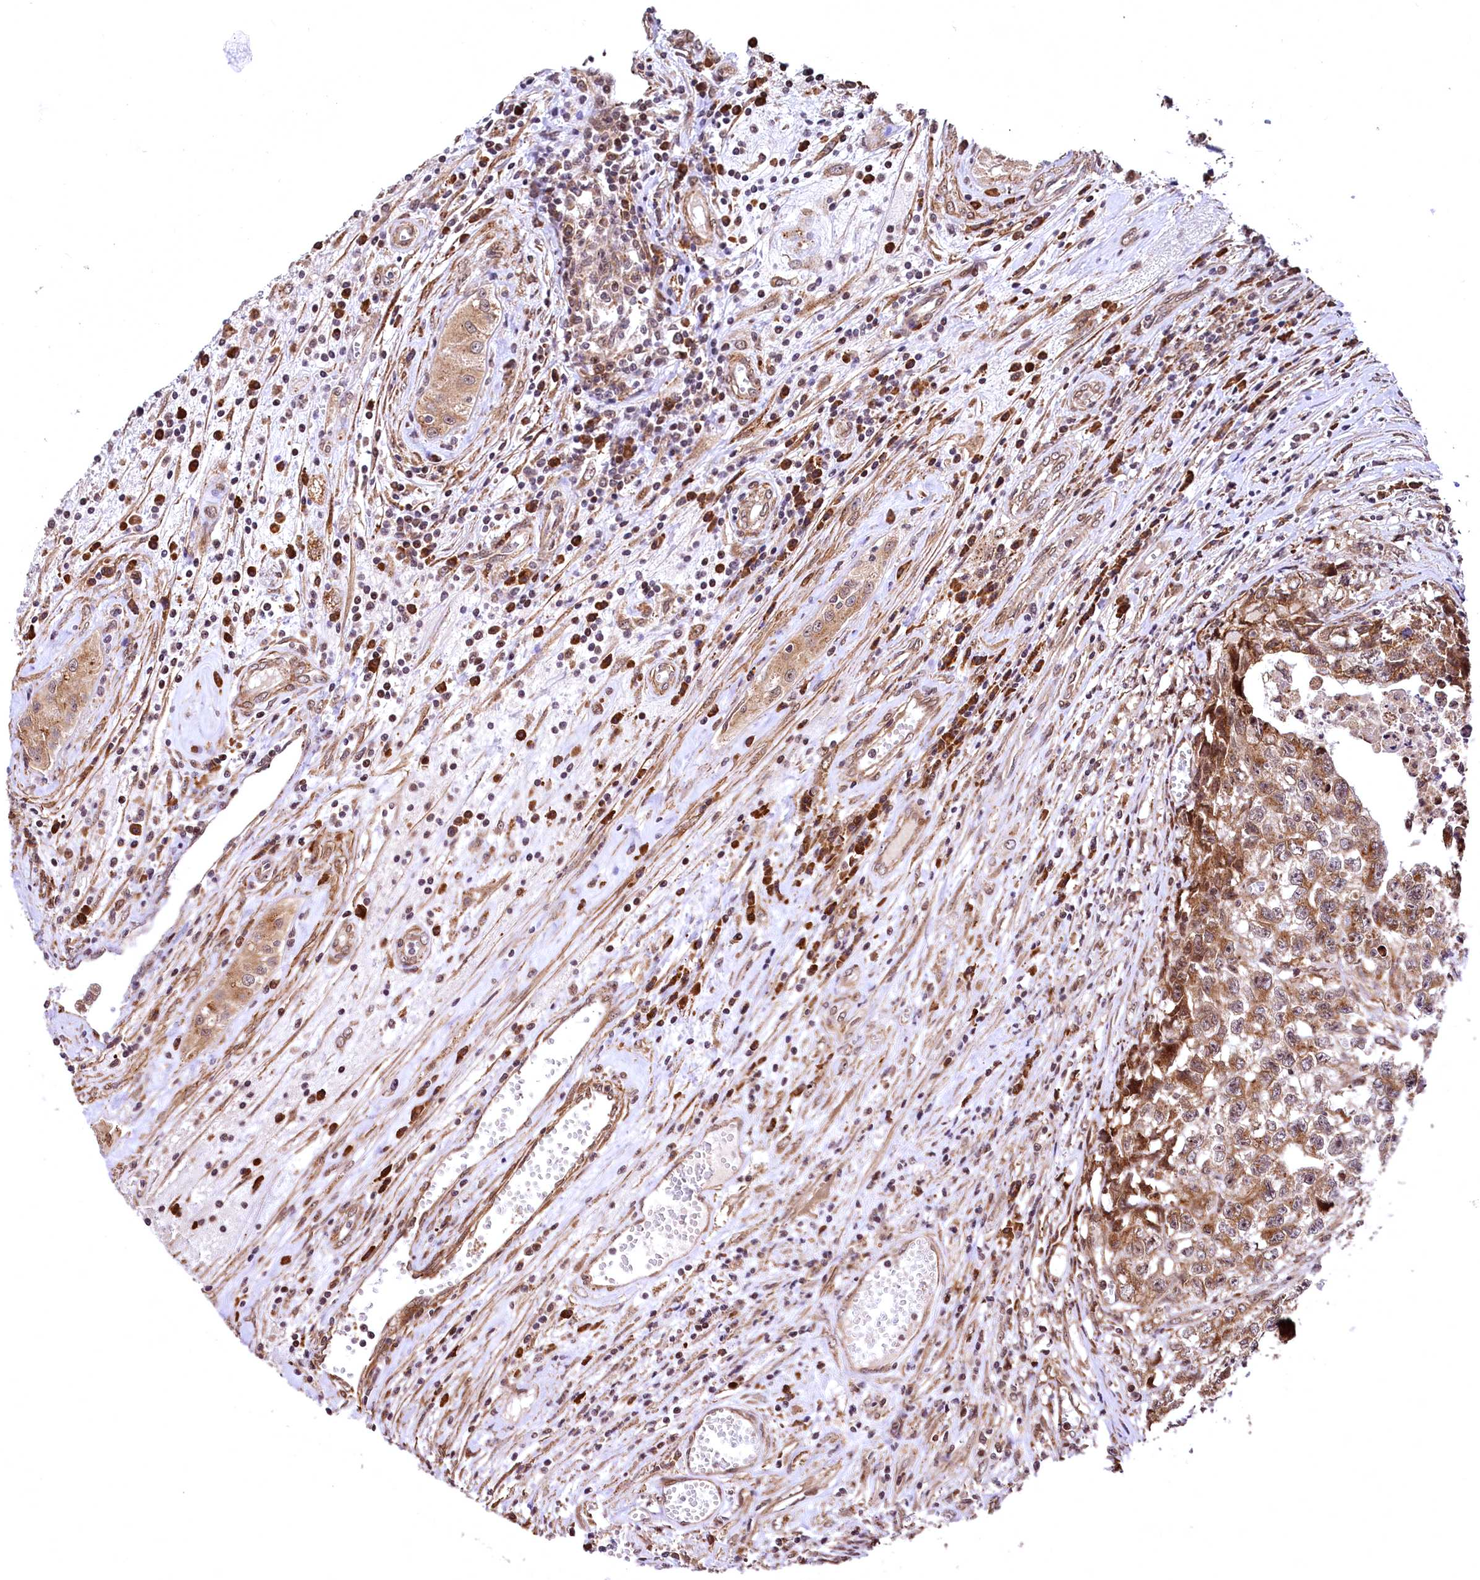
{"staining": {"intensity": "moderate", "quantity": ">75%", "location": "cytoplasmic/membranous,nuclear"}, "tissue": "testis cancer", "cell_type": "Tumor cells", "image_type": "cancer", "snomed": [{"axis": "morphology", "description": "Seminoma, NOS"}, {"axis": "morphology", "description": "Carcinoma, Embryonal, NOS"}, {"axis": "topography", "description": "Testis"}], "caption": "An image showing moderate cytoplasmic/membranous and nuclear expression in about >75% of tumor cells in embryonal carcinoma (testis), as visualized by brown immunohistochemical staining.", "gene": "PDS5B", "patient": {"sex": "male", "age": 43}}